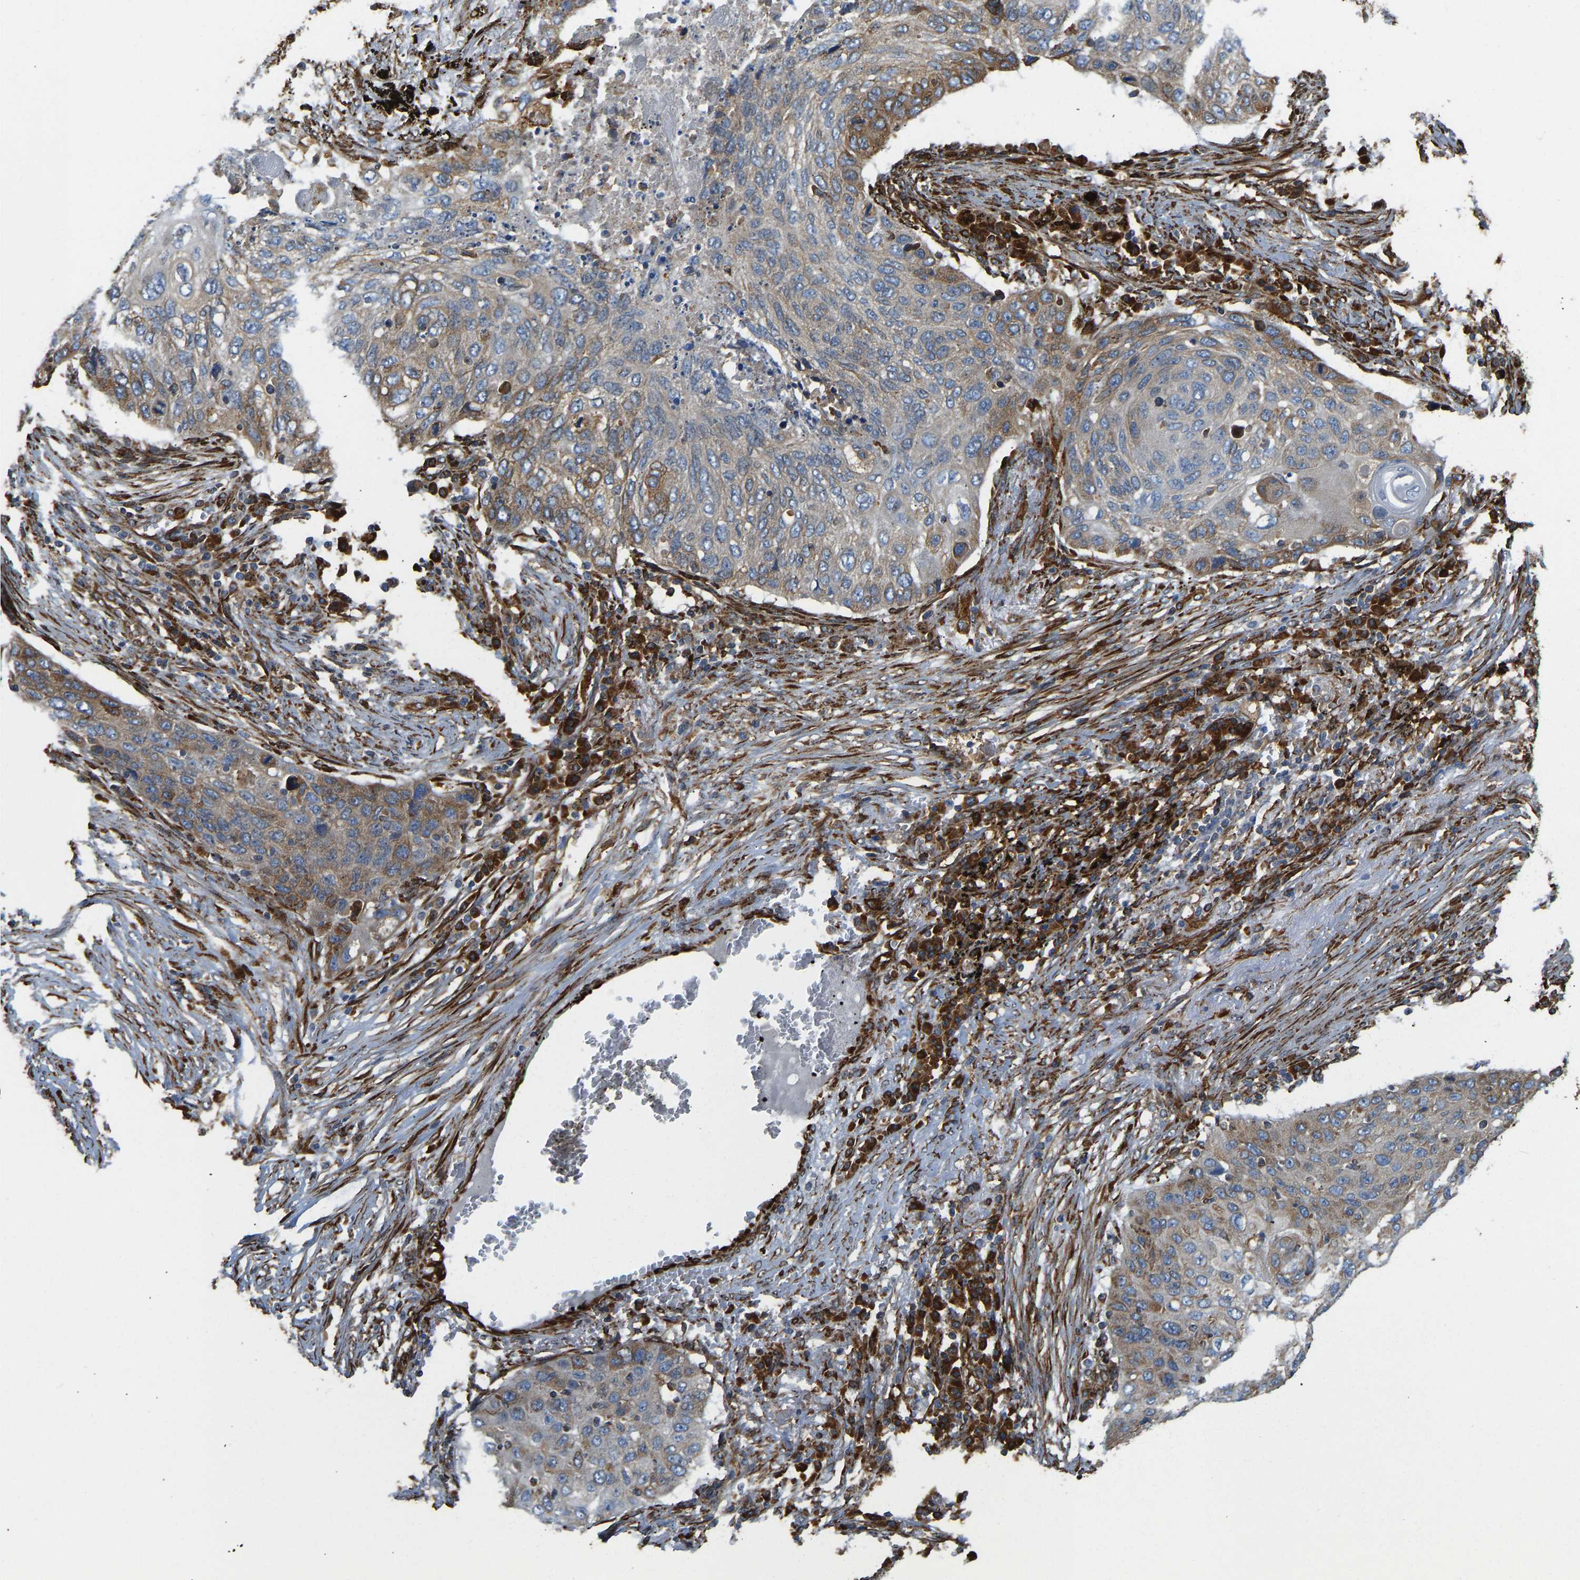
{"staining": {"intensity": "moderate", "quantity": ">75%", "location": "cytoplasmic/membranous"}, "tissue": "lung cancer", "cell_type": "Tumor cells", "image_type": "cancer", "snomed": [{"axis": "morphology", "description": "Squamous cell carcinoma, NOS"}, {"axis": "topography", "description": "Lung"}], "caption": "Squamous cell carcinoma (lung) stained with a protein marker reveals moderate staining in tumor cells.", "gene": "BEX3", "patient": {"sex": "female", "age": 63}}